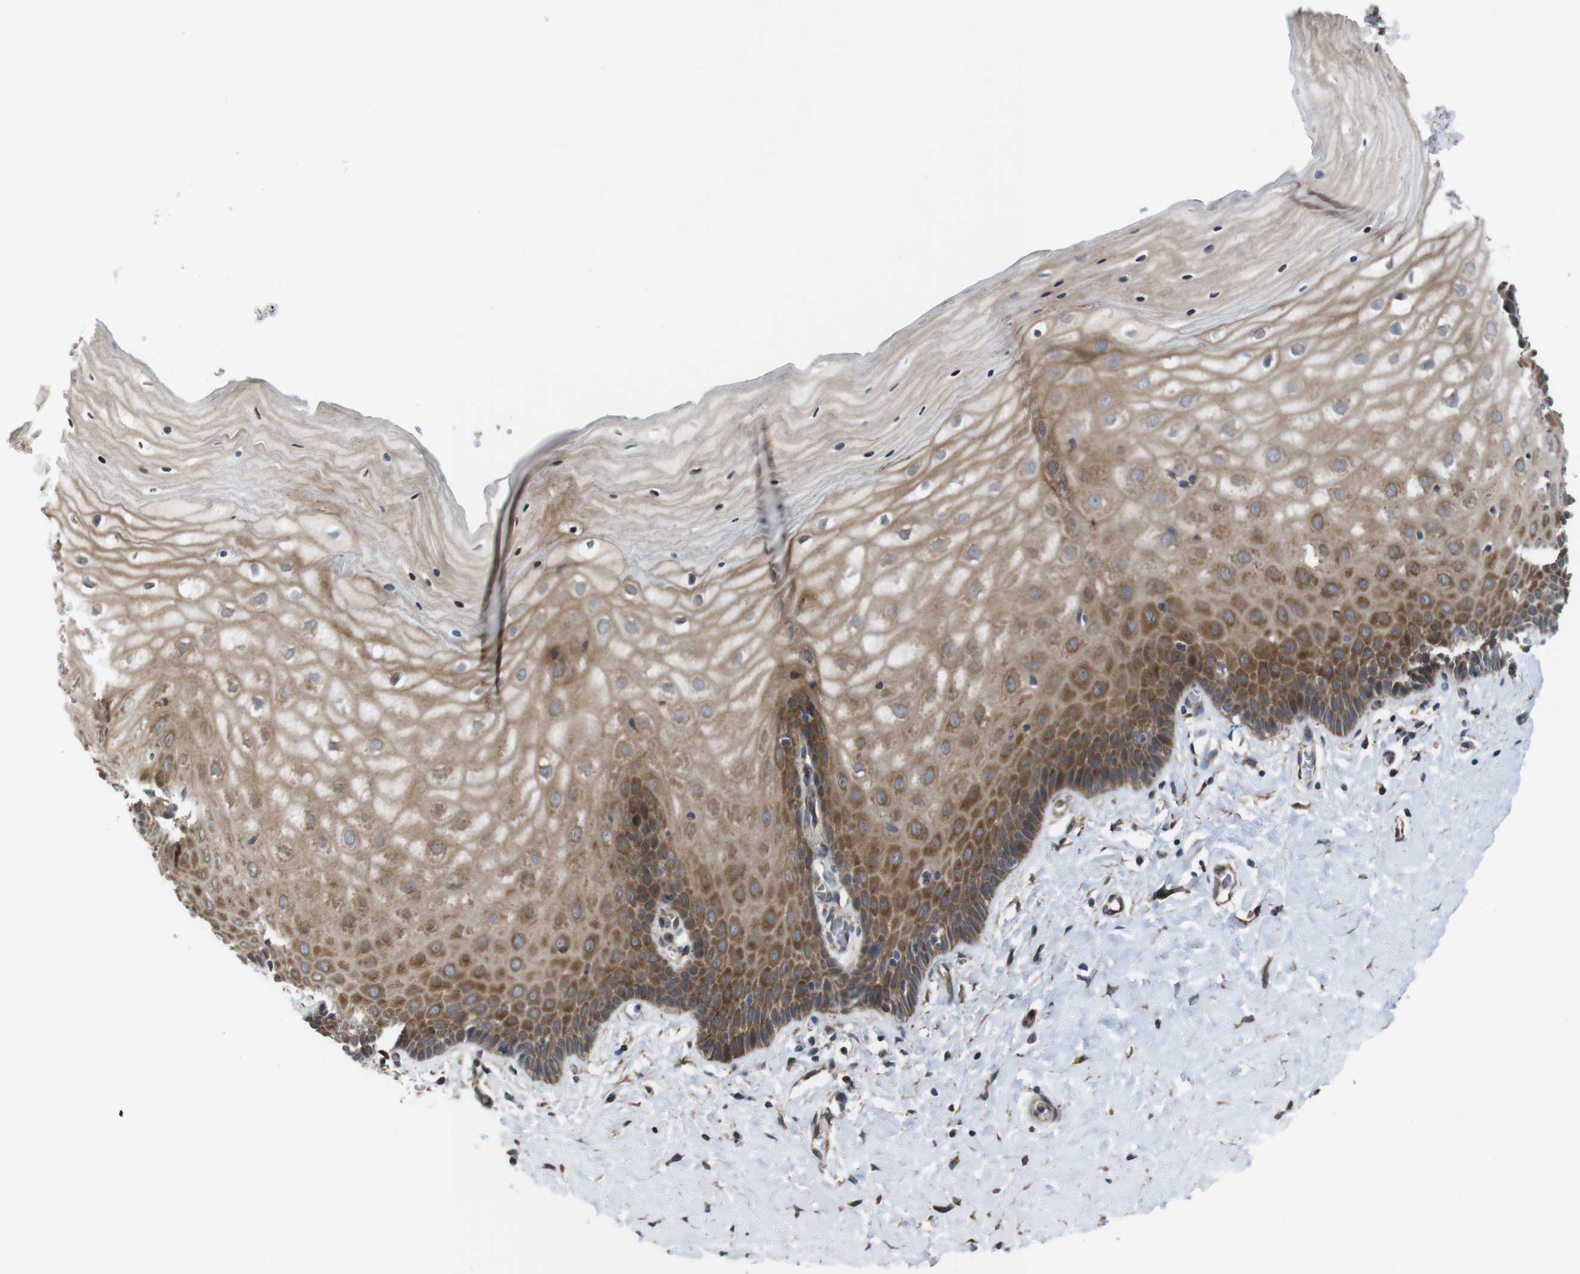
{"staining": {"intensity": "moderate", "quantity": ">75%", "location": "cytoplasmic/membranous"}, "tissue": "cervix", "cell_type": "Glandular cells", "image_type": "normal", "snomed": [{"axis": "morphology", "description": "Normal tissue, NOS"}, {"axis": "topography", "description": "Cervix"}], "caption": "IHC of benign human cervix exhibits medium levels of moderate cytoplasmic/membranous staining in approximately >75% of glandular cells.", "gene": "PCOLCE2", "patient": {"sex": "female", "age": 55}}